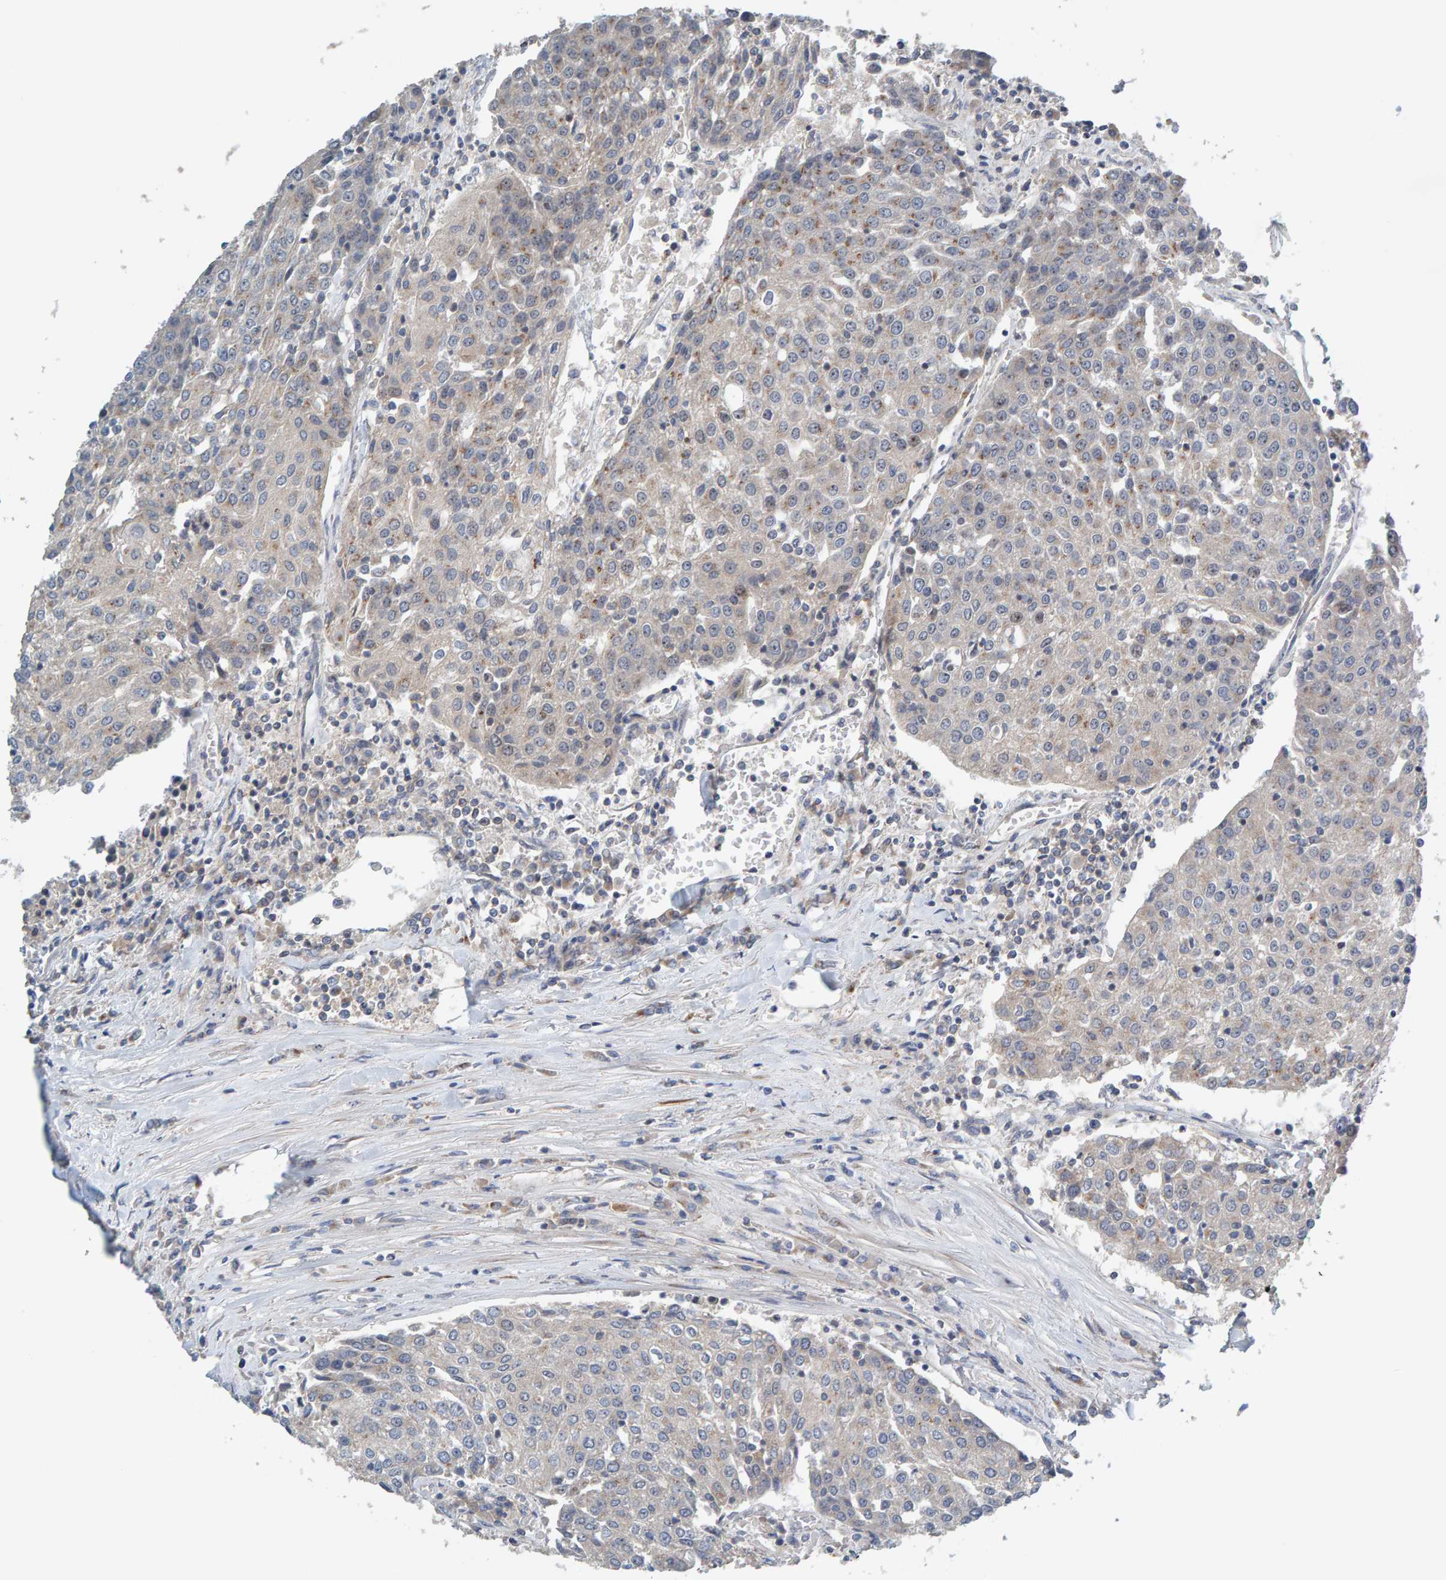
{"staining": {"intensity": "weak", "quantity": "<25%", "location": "cytoplasmic/membranous"}, "tissue": "urothelial cancer", "cell_type": "Tumor cells", "image_type": "cancer", "snomed": [{"axis": "morphology", "description": "Urothelial carcinoma, High grade"}, {"axis": "topography", "description": "Urinary bladder"}], "caption": "The IHC histopathology image has no significant positivity in tumor cells of urothelial carcinoma (high-grade) tissue.", "gene": "CCM2", "patient": {"sex": "female", "age": 85}}